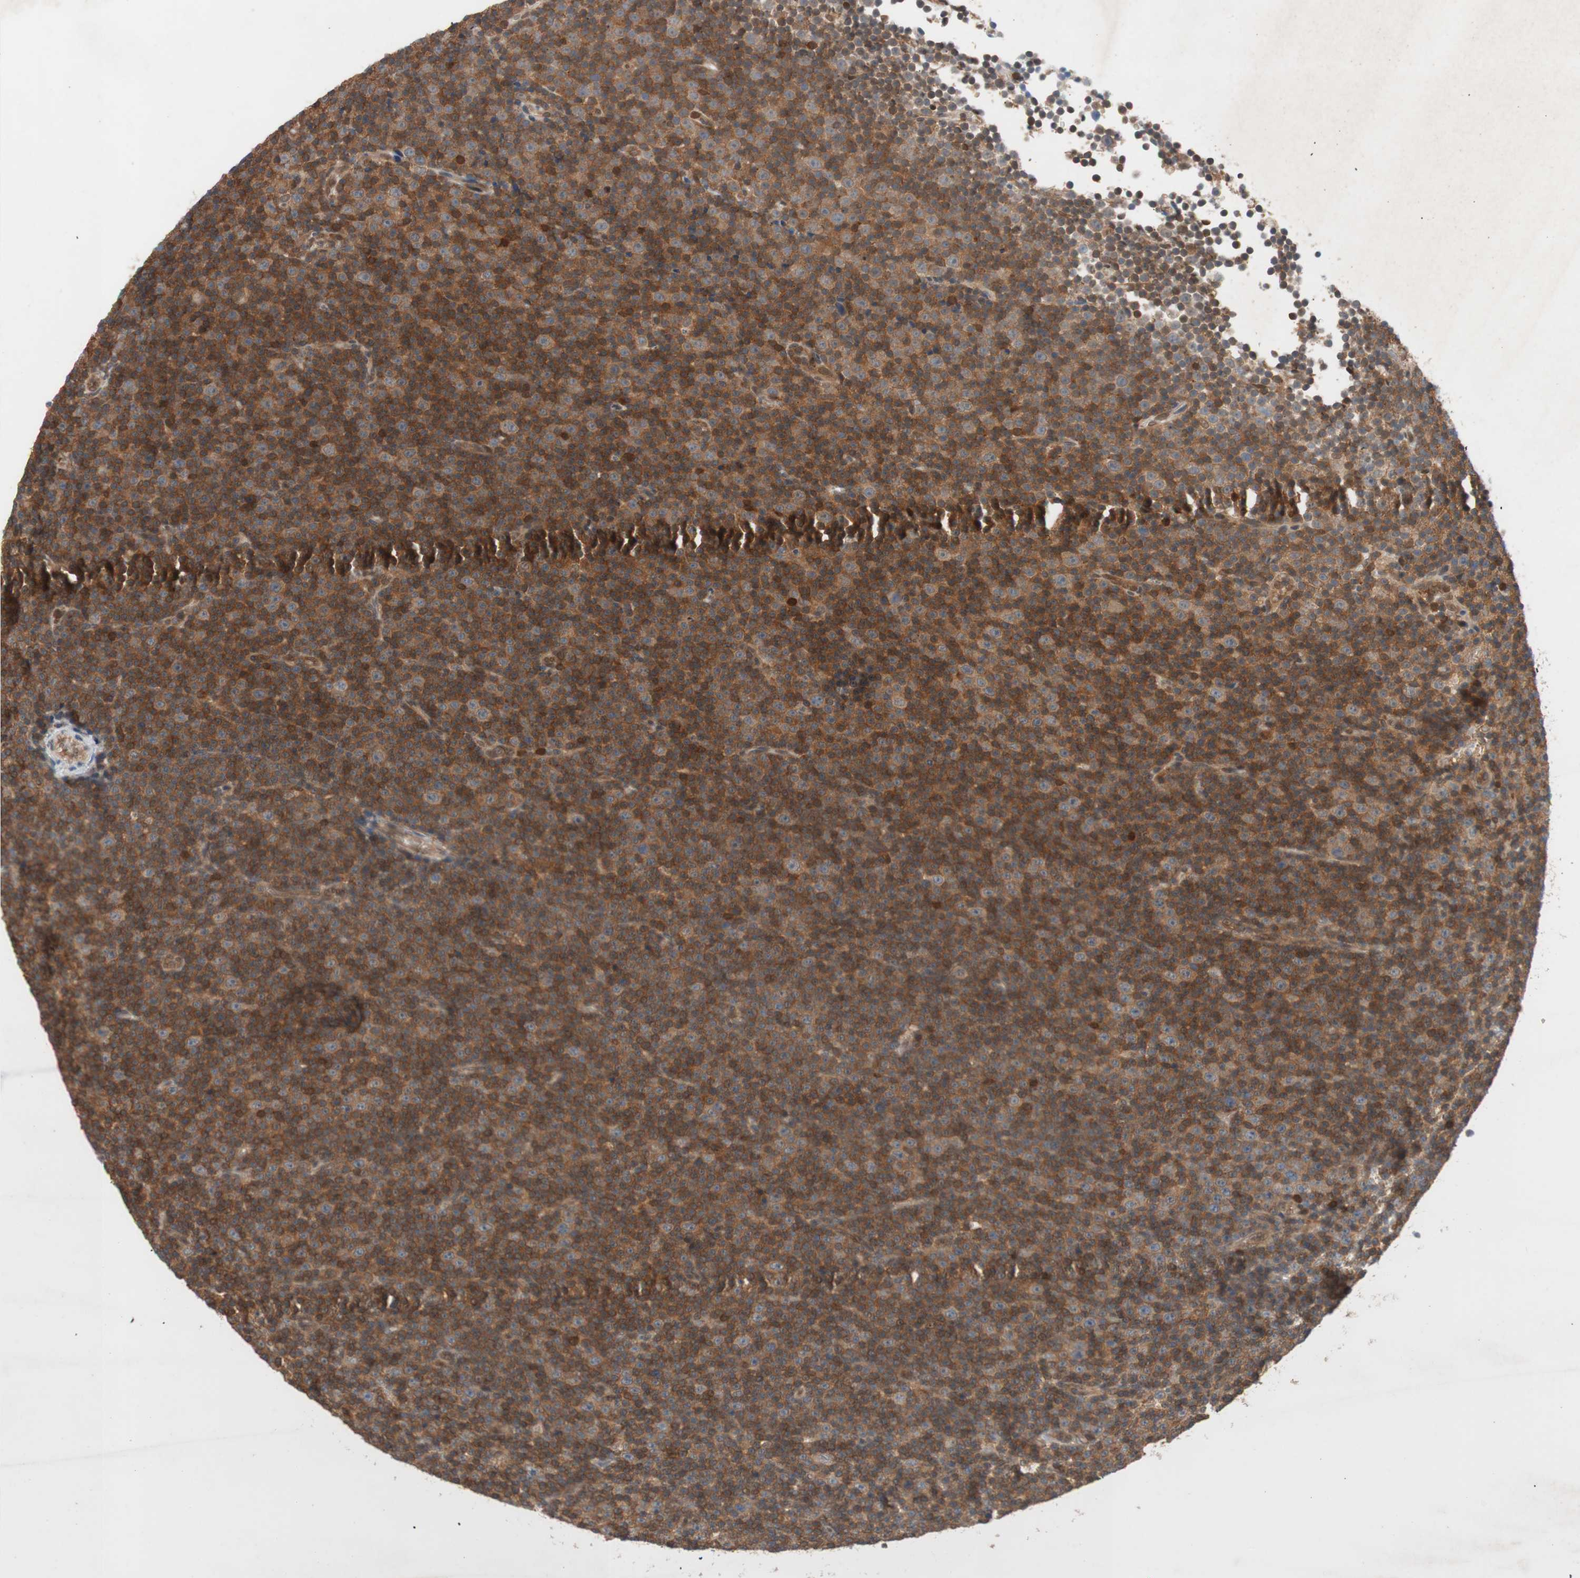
{"staining": {"intensity": "strong", "quantity": ">75%", "location": "cytoplasmic/membranous"}, "tissue": "lymphoma", "cell_type": "Tumor cells", "image_type": "cancer", "snomed": [{"axis": "morphology", "description": "Malignant lymphoma, non-Hodgkin's type, Low grade"}, {"axis": "topography", "description": "Lymph node"}], "caption": "Immunohistochemical staining of human low-grade malignant lymphoma, non-Hodgkin's type demonstrates strong cytoplasmic/membranous protein staining in approximately >75% of tumor cells.", "gene": "GALT", "patient": {"sex": "female", "age": 67}}